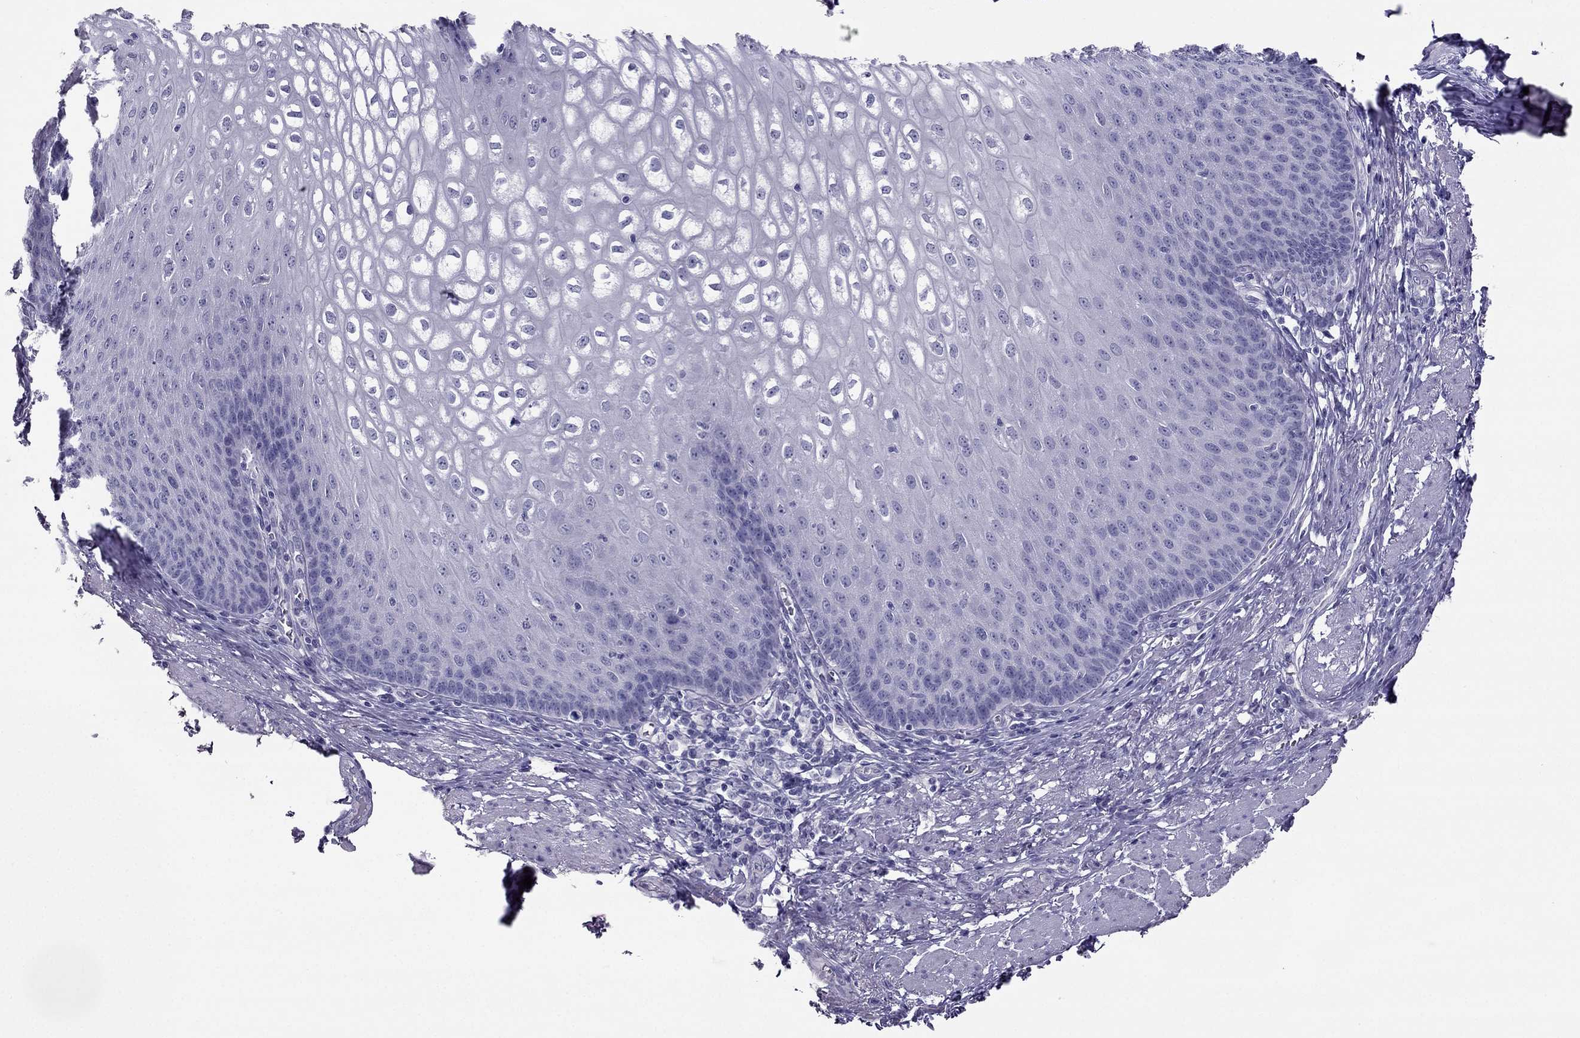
{"staining": {"intensity": "negative", "quantity": "none", "location": "none"}, "tissue": "esophagus", "cell_type": "Squamous epithelial cells", "image_type": "normal", "snomed": [{"axis": "morphology", "description": "Normal tissue, NOS"}, {"axis": "topography", "description": "Esophagus"}], "caption": "This is an immunohistochemistry photomicrograph of normal esophagus. There is no staining in squamous epithelial cells.", "gene": "PDE6A", "patient": {"sex": "male", "age": 58}}